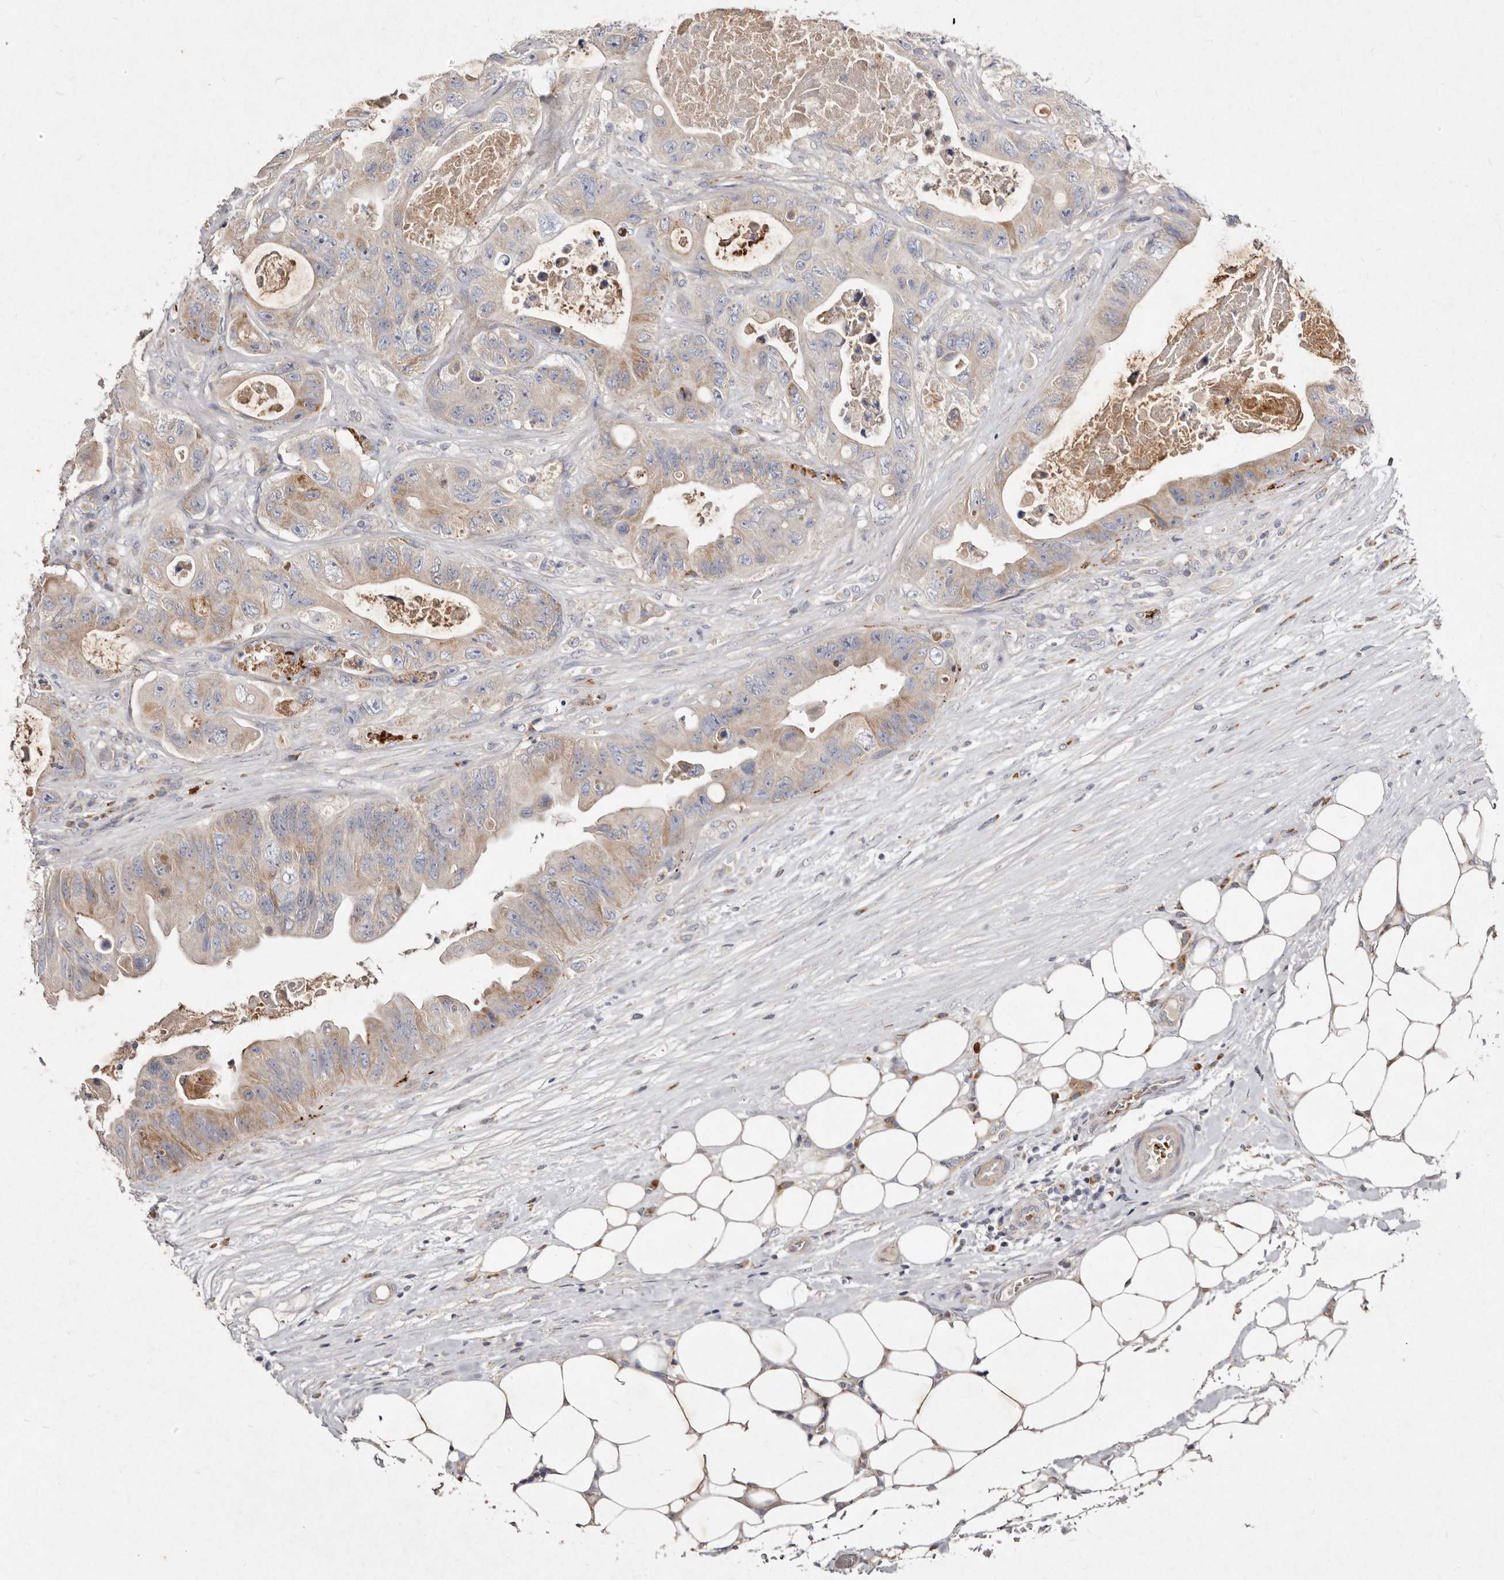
{"staining": {"intensity": "weak", "quantity": "25%-75%", "location": "cytoplasmic/membranous"}, "tissue": "colorectal cancer", "cell_type": "Tumor cells", "image_type": "cancer", "snomed": [{"axis": "morphology", "description": "Adenocarcinoma, NOS"}, {"axis": "topography", "description": "Colon"}], "caption": "This histopathology image shows immunohistochemistry (IHC) staining of adenocarcinoma (colorectal), with low weak cytoplasmic/membranous expression in approximately 25%-75% of tumor cells.", "gene": "SLC25A20", "patient": {"sex": "female", "age": 46}}